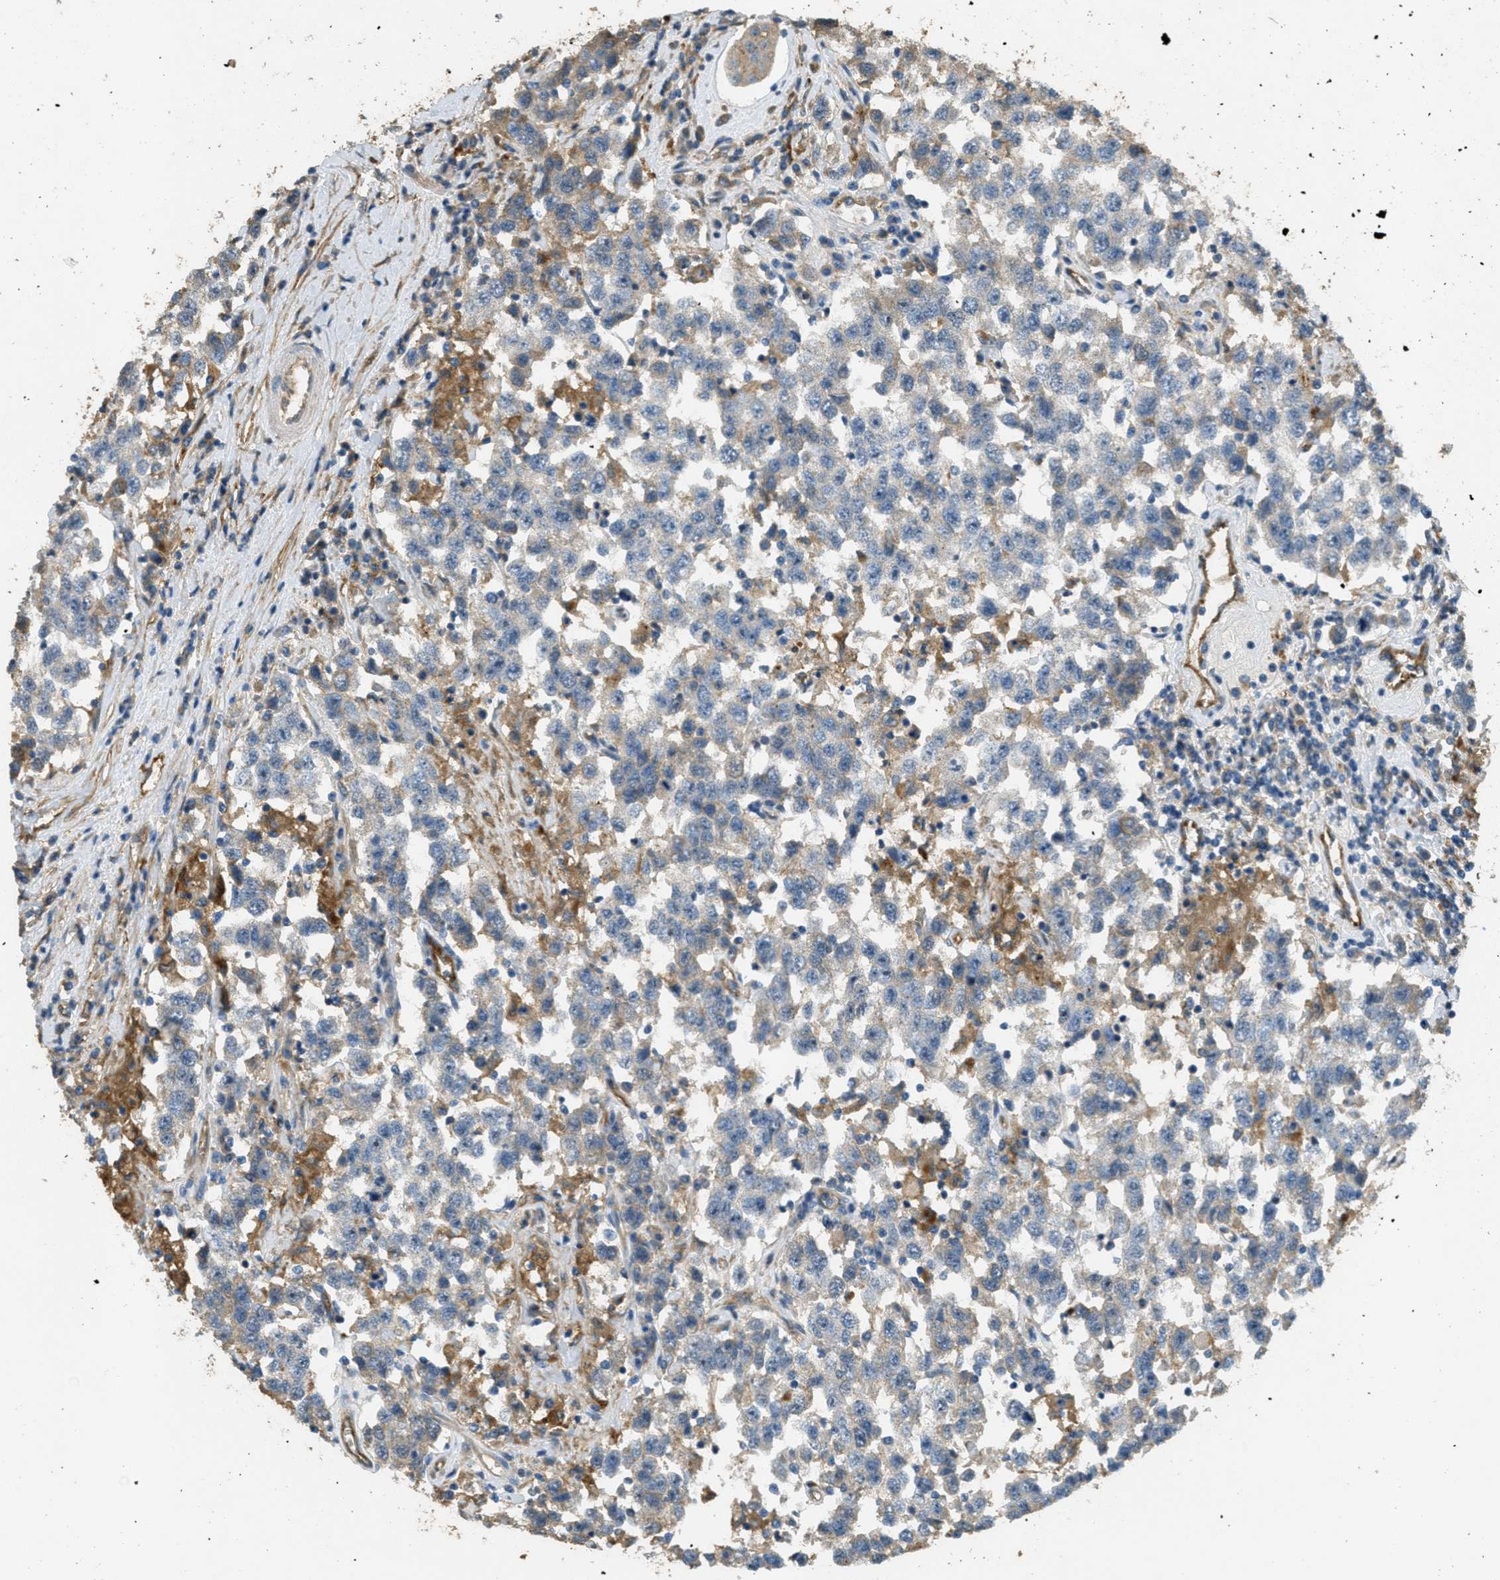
{"staining": {"intensity": "negative", "quantity": "none", "location": "none"}, "tissue": "testis cancer", "cell_type": "Tumor cells", "image_type": "cancer", "snomed": [{"axis": "morphology", "description": "Seminoma, NOS"}, {"axis": "topography", "description": "Testis"}], "caption": "Immunohistochemistry (IHC) histopathology image of neoplastic tissue: testis seminoma stained with DAB (3,3'-diaminobenzidine) exhibits no significant protein positivity in tumor cells.", "gene": "OSMR", "patient": {"sex": "male", "age": 41}}